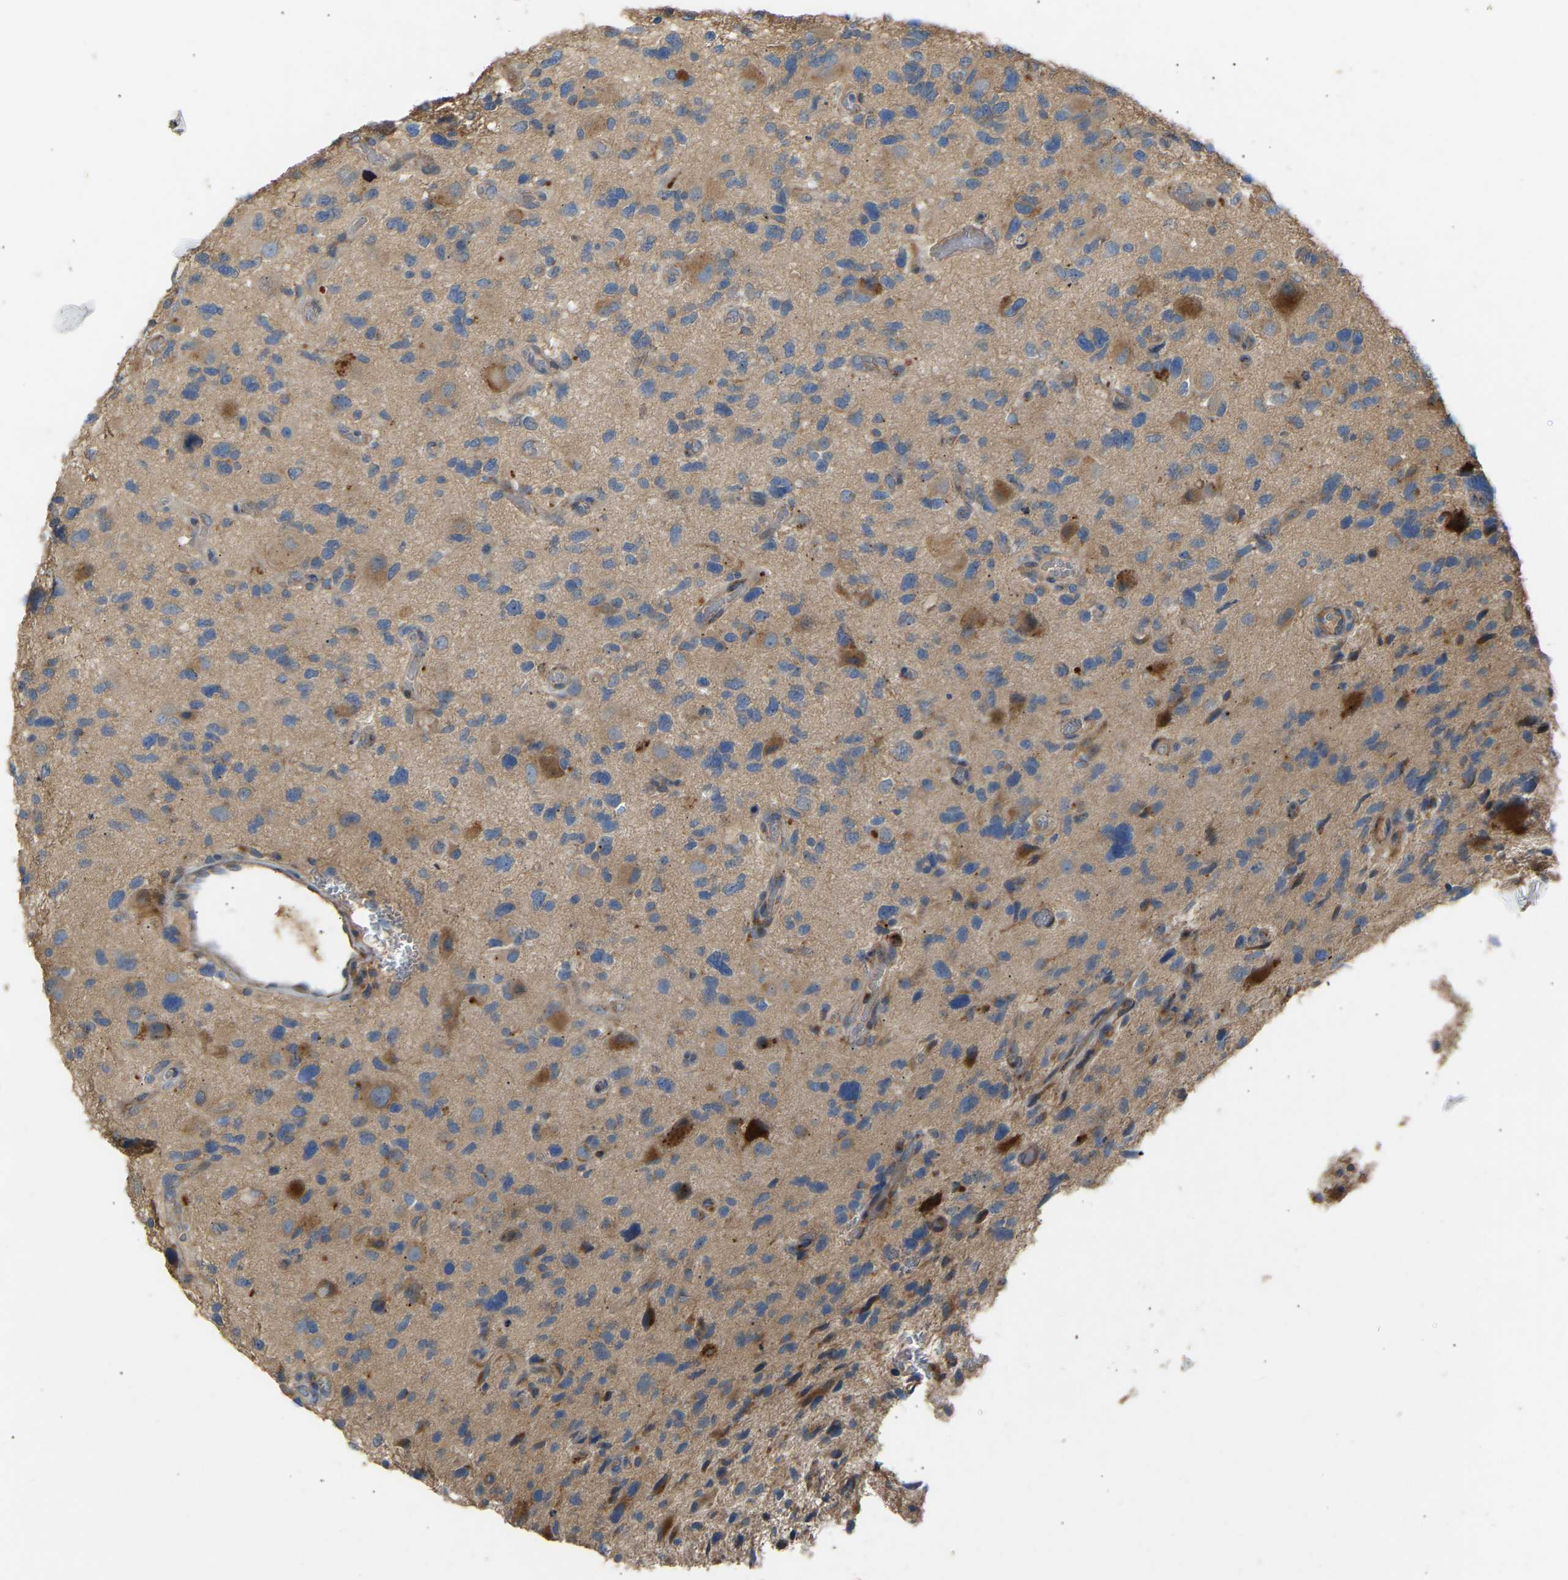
{"staining": {"intensity": "moderate", "quantity": "<25%", "location": "cytoplasmic/membranous"}, "tissue": "glioma", "cell_type": "Tumor cells", "image_type": "cancer", "snomed": [{"axis": "morphology", "description": "Glioma, malignant, High grade"}, {"axis": "topography", "description": "Brain"}], "caption": "The micrograph displays staining of glioma, revealing moderate cytoplasmic/membranous protein staining (brown color) within tumor cells.", "gene": "RGP1", "patient": {"sex": "male", "age": 33}}